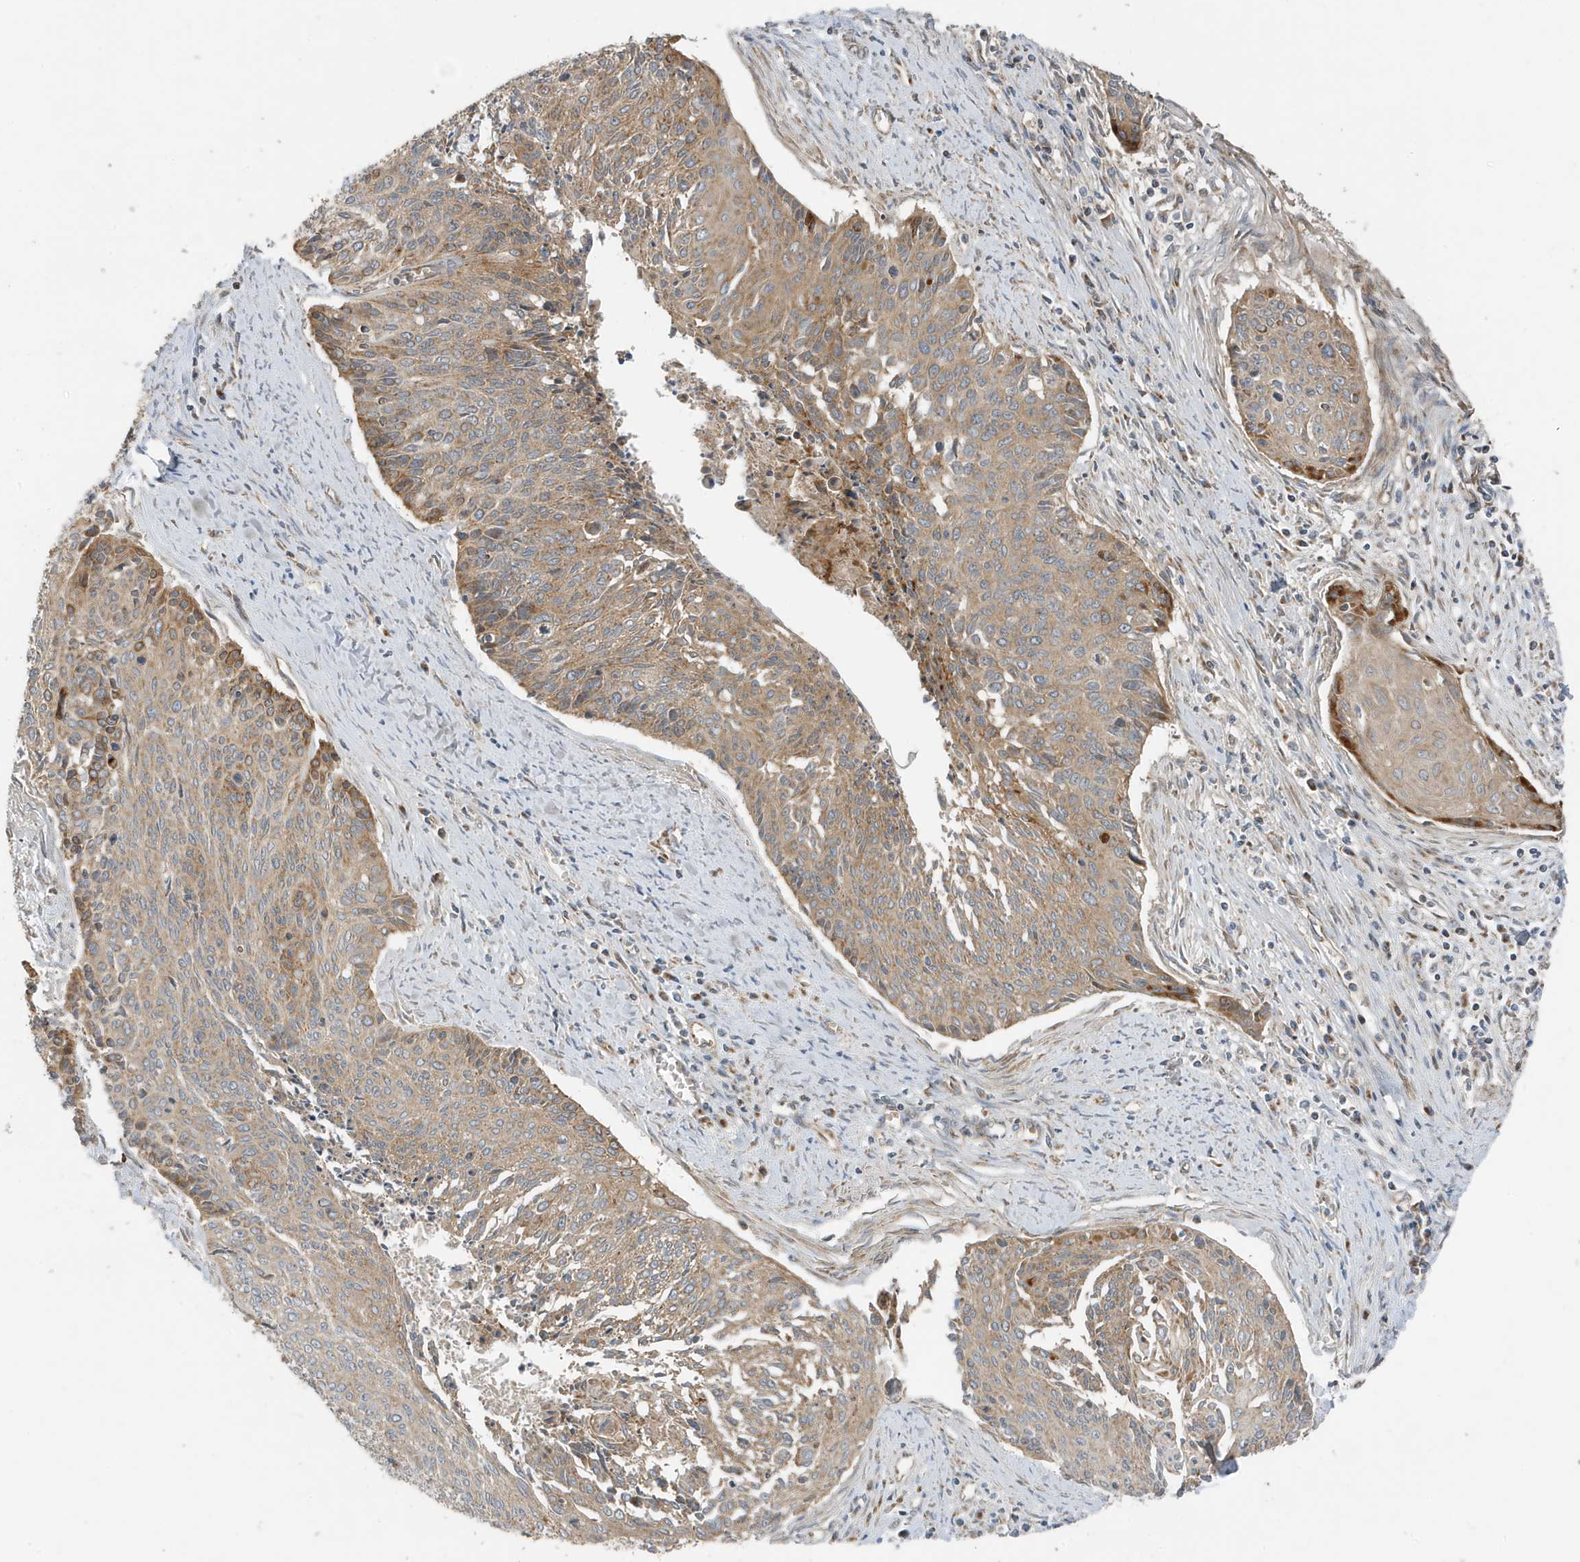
{"staining": {"intensity": "moderate", "quantity": ">75%", "location": "cytoplasmic/membranous"}, "tissue": "cervical cancer", "cell_type": "Tumor cells", "image_type": "cancer", "snomed": [{"axis": "morphology", "description": "Squamous cell carcinoma, NOS"}, {"axis": "topography", "description": "Cervix"}], "caption": "About >75% of tumor cells in human squamous cell carcinoma (cervical) show moderate cytoplasmic/membranous protein expression as visualized by brown immunohistochemical staining.", "gene": "GOLGA4", "patient": {"sex": "female", "age": 55}}